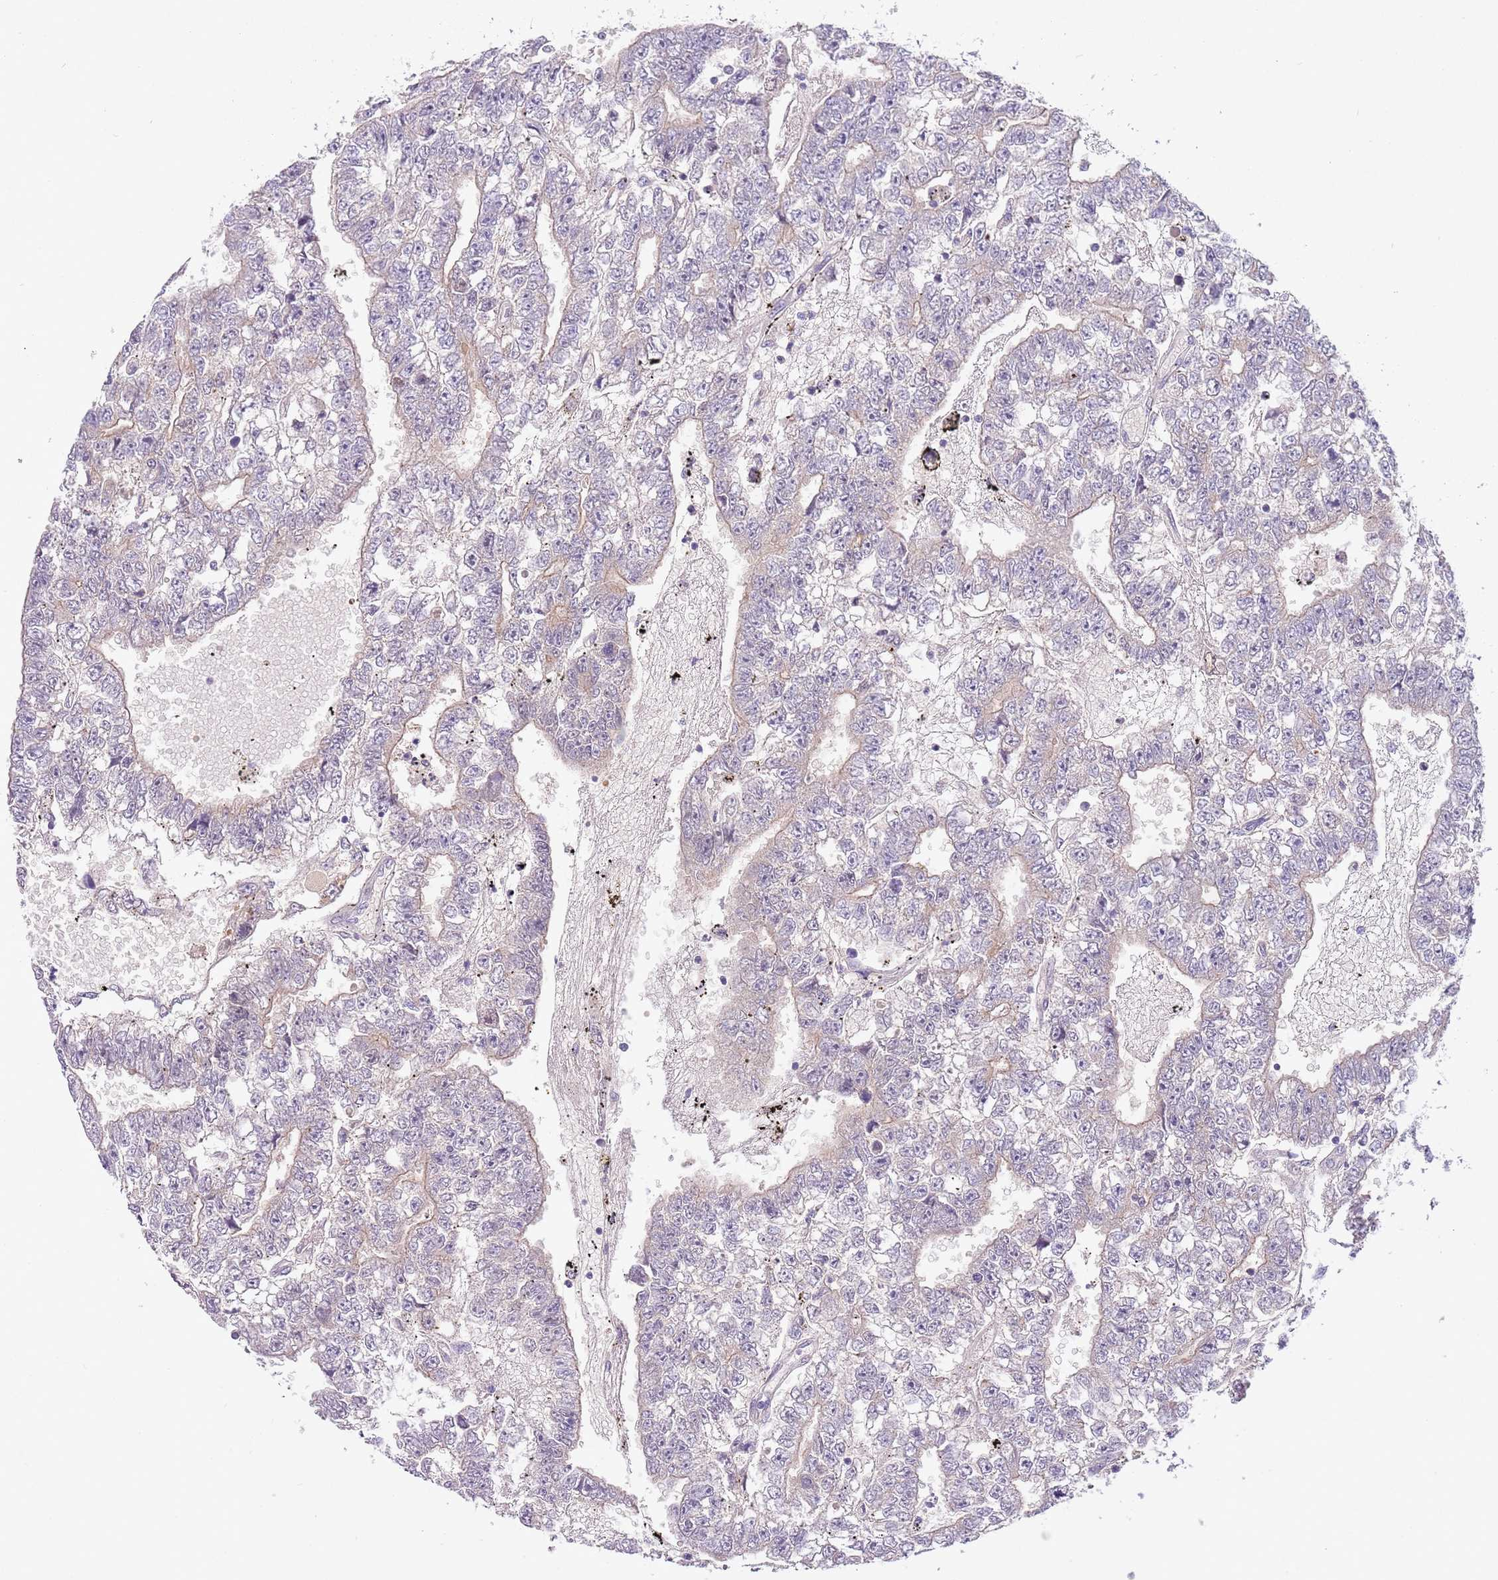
{"staining": {"intensity": "weak", "quantity": "<25%", "location": "cytoplasmic/membranous"}, "tissue": "testis cancer", "cell_type": "Tumor cells", "image_type": "cancer", "snomed": [{"axis": "morphology", "description": "Carcinoma, Embryonal, NOS"}, {"axis": "topography", "description": "Testis"}], "caption": "Immunohistochemistry histopathology image of neoplastic tissue: human testis cancer stained with DAB (3,3'-diaminobenzidine) shows no significant protein positivity in tumor cells. Nuclei are stained in blue.", "gene": "CFAP73", "patient": {"sex": "male", "age": 25}}